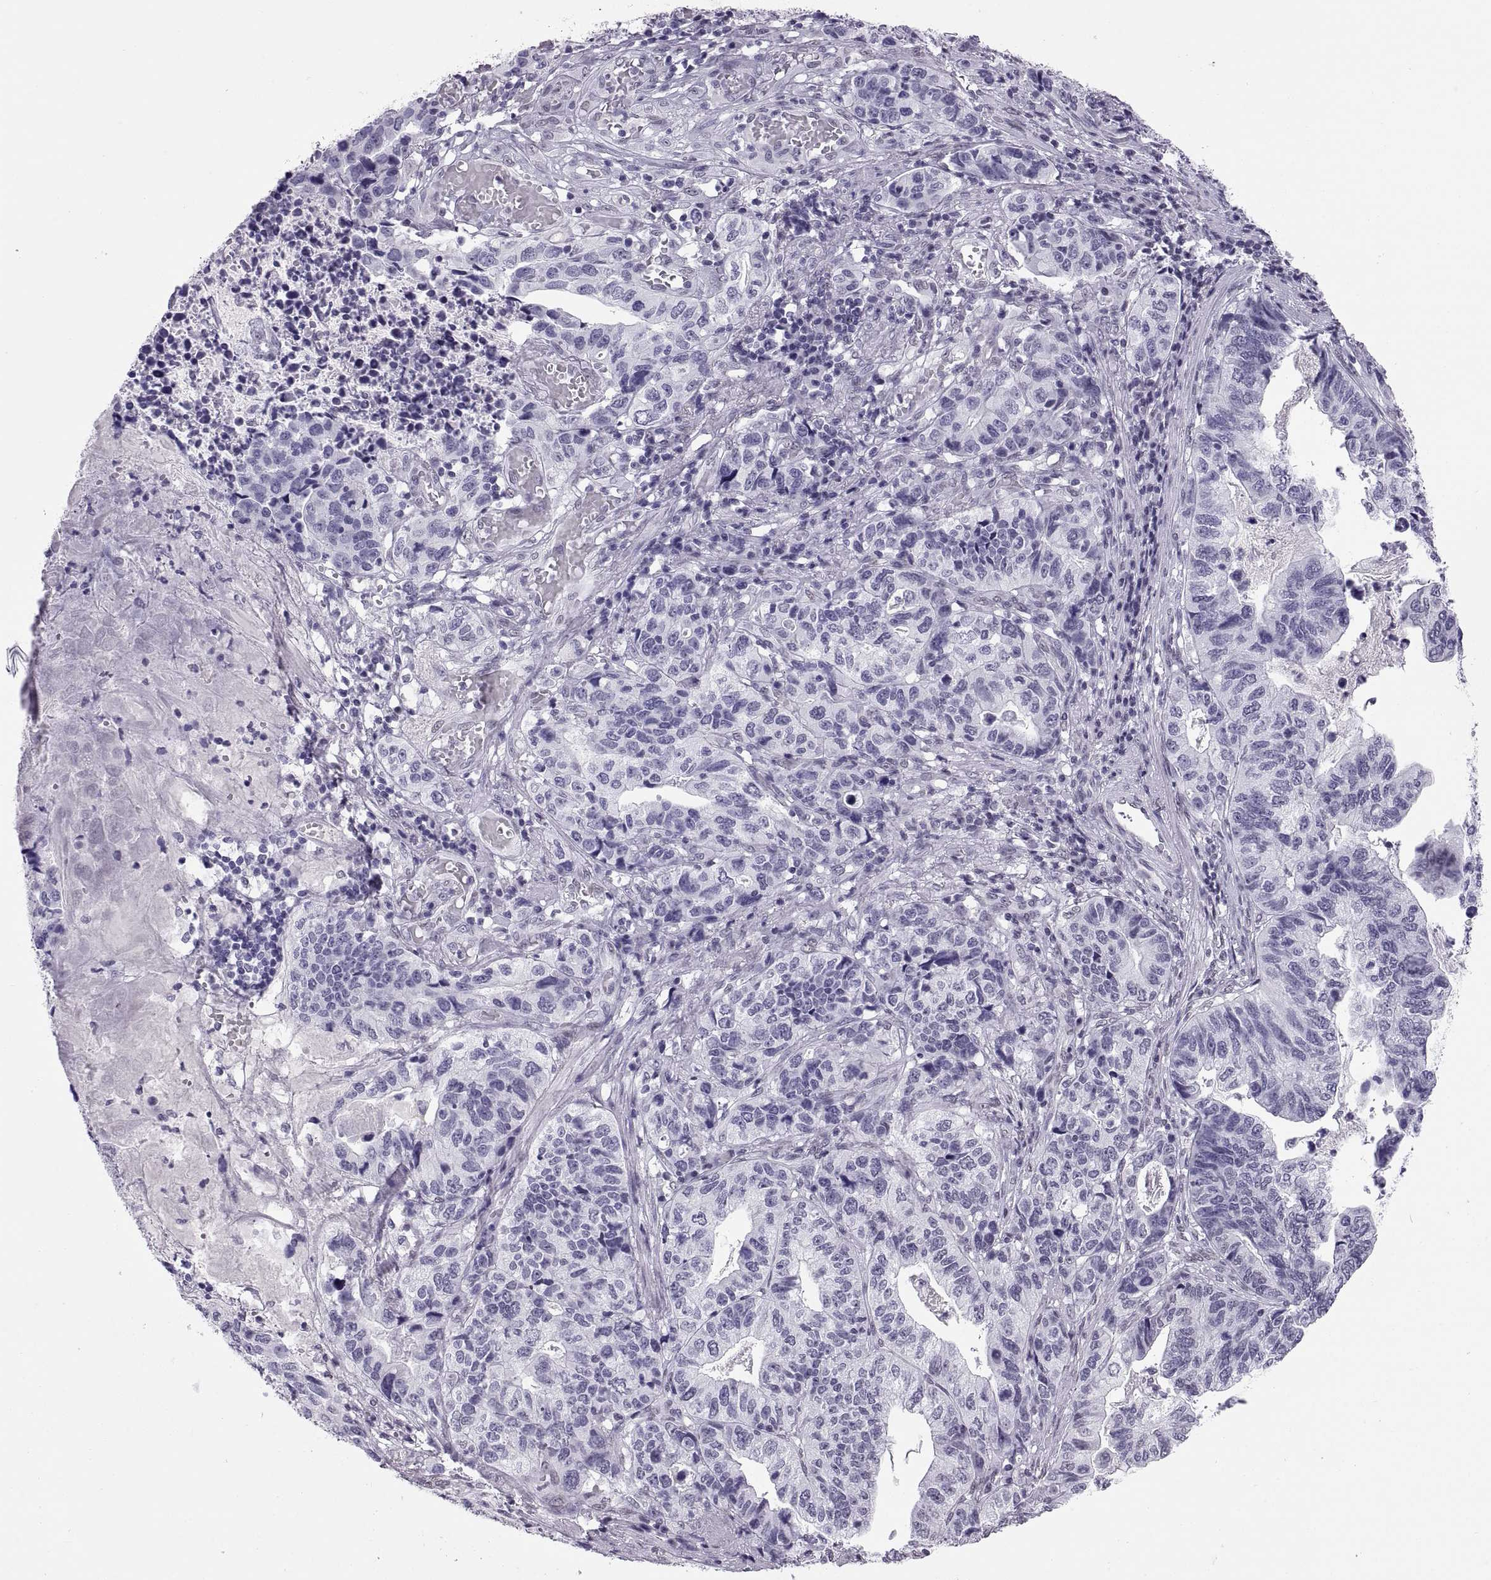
{"staining": {"intensity": "negative", "quantity": "none", "location": "none"}, "tissue": "stomach cancer", "cell_type": "Tumor cells", "image_type": "cancer", "snomed": [{"axis": "morphology", "description": "Adenocarcinoma, NOS"}, {"axis": "topography", "description": "Stomach, upper"}], "caption": "Immunohistochemistry micrograph of neoplastic tissue: human stomach adenocarcinoma stained with DAB exhibits no significant protein positivity in tumor cells.", "gene": "CARTPT", "patient": {"sex": "female", "age": 67}}